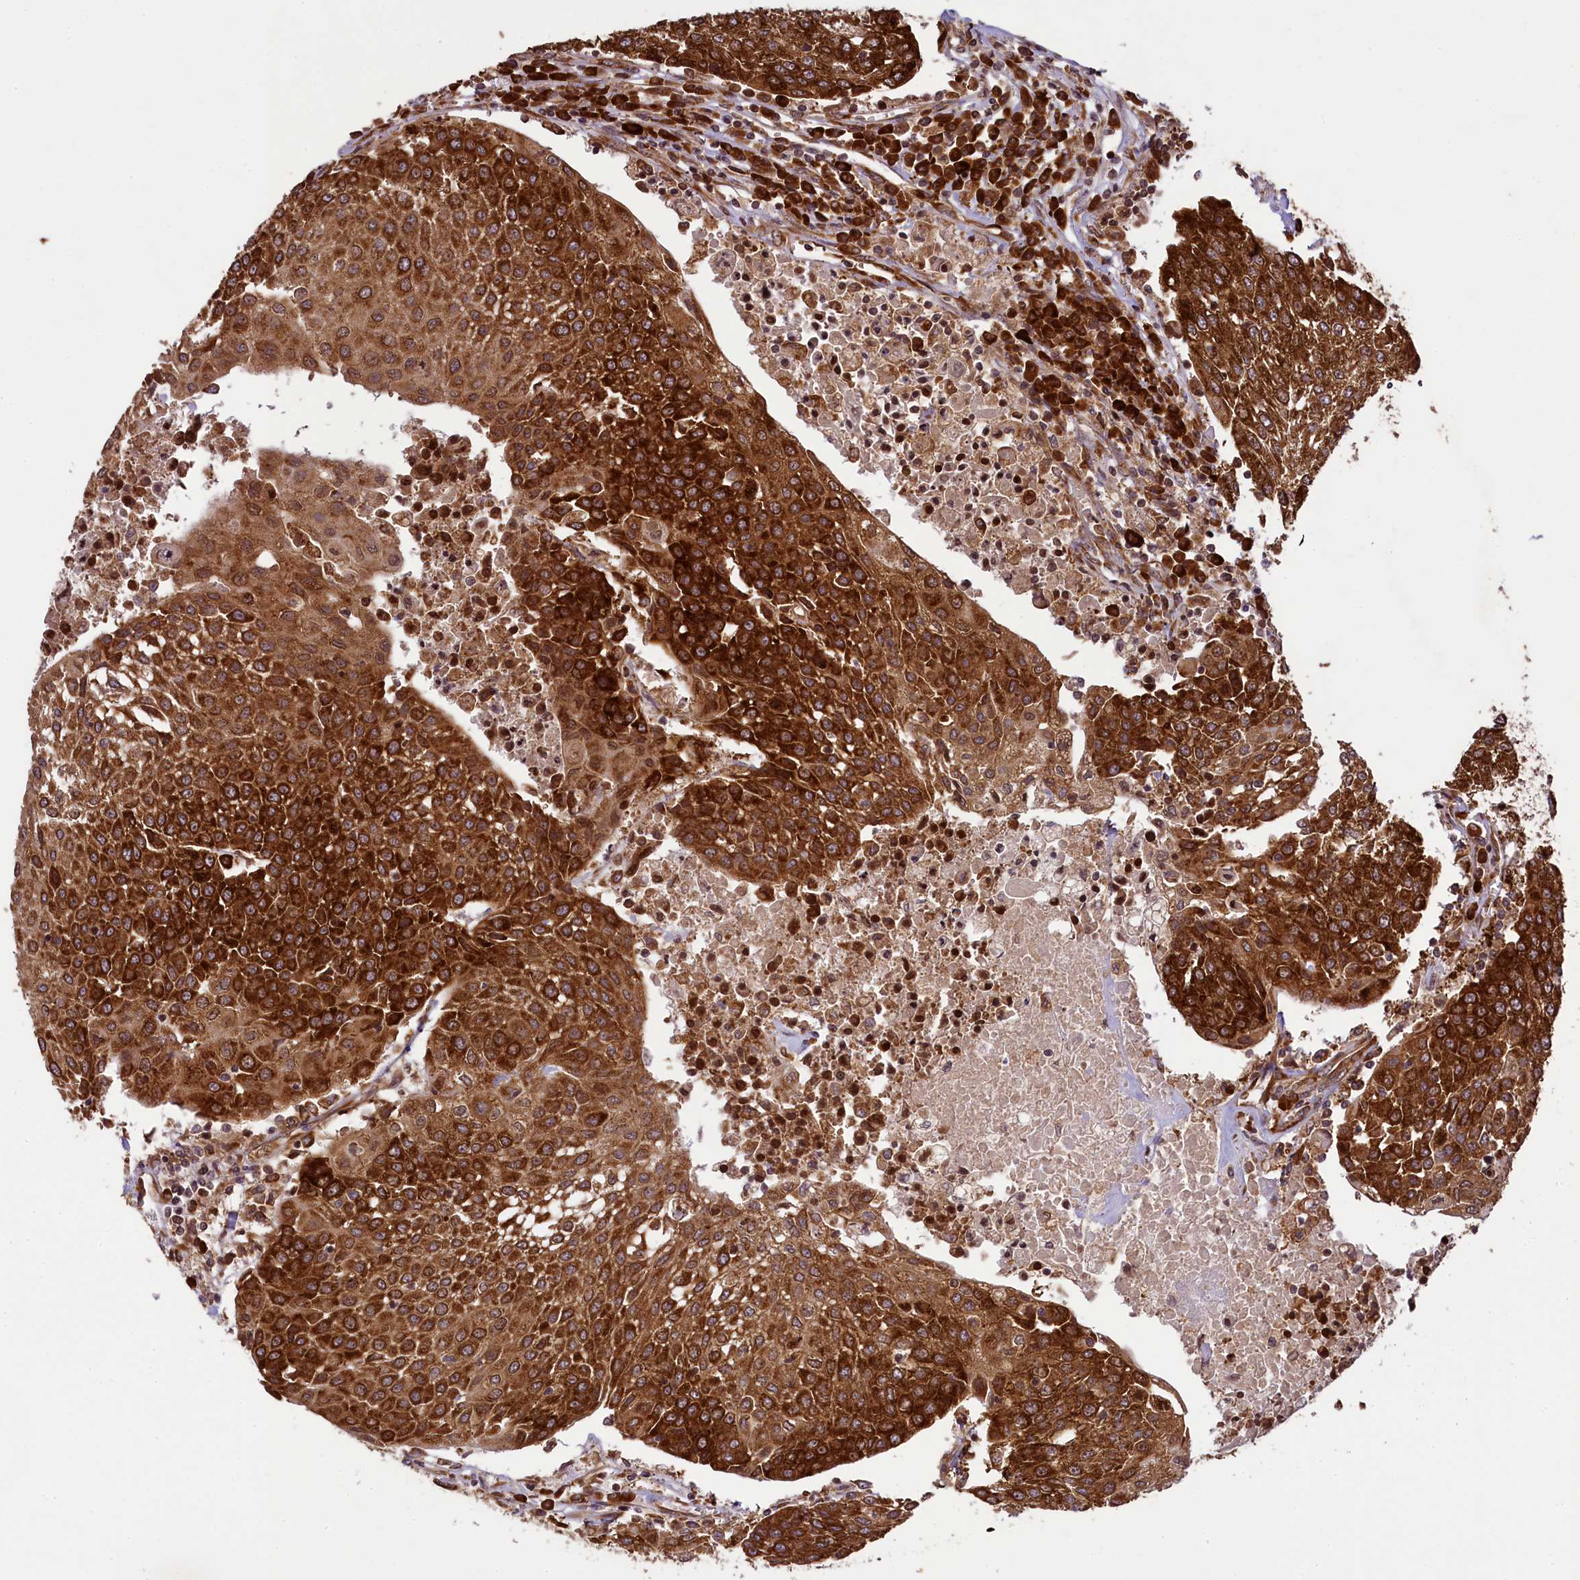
{"staining": {"intensity": "strong", "quantity": ">75%", "location": "cytoplasmic/membranous"}, "tissue": "urothelial cancer", "cell_type": "Tumor cells", "image_type": "cancer", "snomed": [{"axis": "morphology", "description": "Urothelial carcinoma, High grade"}, {"axis": "topography", "description": "Urinary bladder"}], "caption": "The immunohistochemical stain shows strong cytoplasmic/membranous positivity in tumor cells of urothelial cancer tissue.", "gene": "LARP4", "patient": {"sex": "female", "age": 85}}